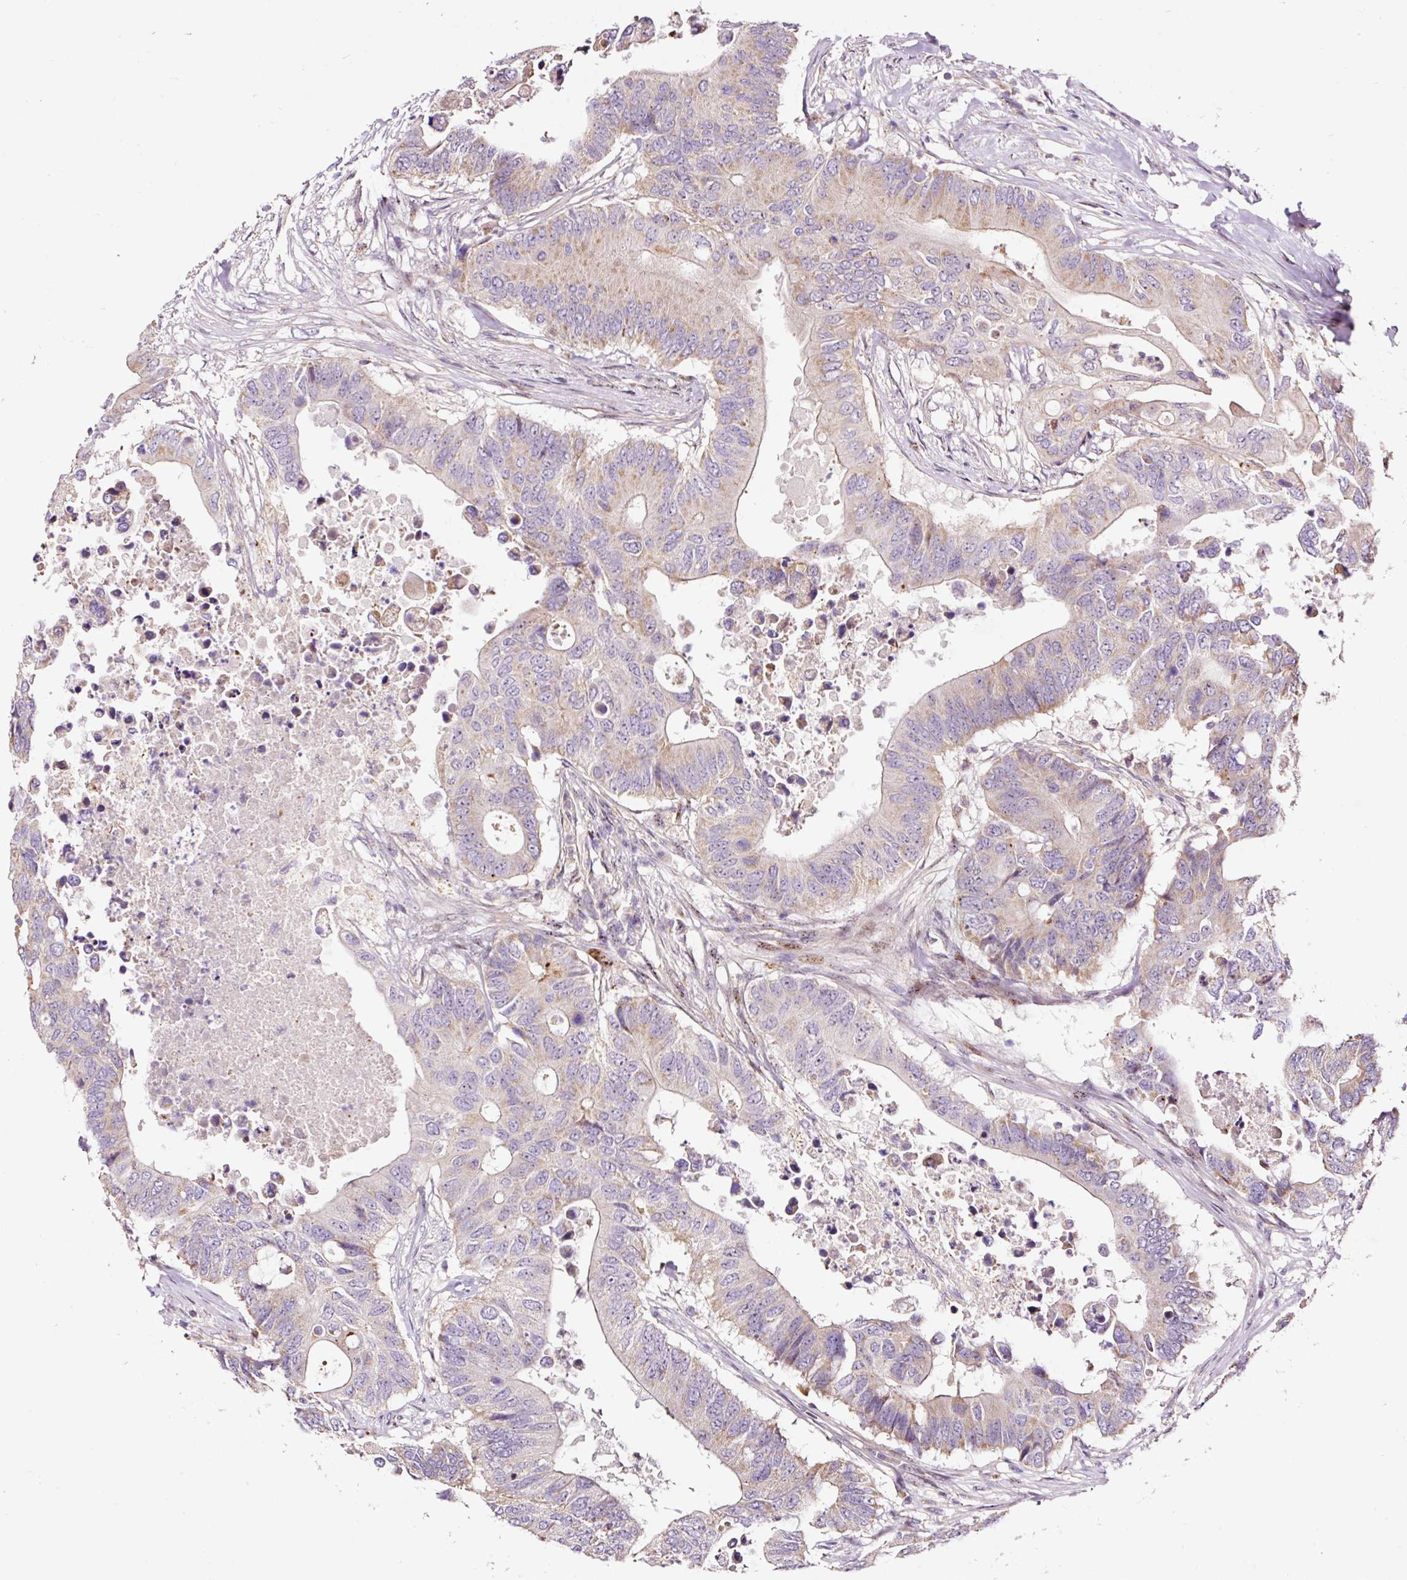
{"staining": {"intensity": "weak", "quantity": "25%-75%", "location": "cytoplasmic/membranous"}, "tissue": "colorectal cancer", "cell_type": "Tumor cells", "image_type": "cancer", "snomed": [{"axis": "morphology", "description": "Adenocarcinoma, NOS"}, {"axis": "topography", "description": "Colon"}], "caption": "Brown immunohistochemical staining in human colorectal cancer (adenocarcinoma) displays weak cytoplasmic/membranous expression in approximately 25%-75% of tumor cells.", "gene": "BOLA3", "patient": {"sex": "male", "age": 71}}